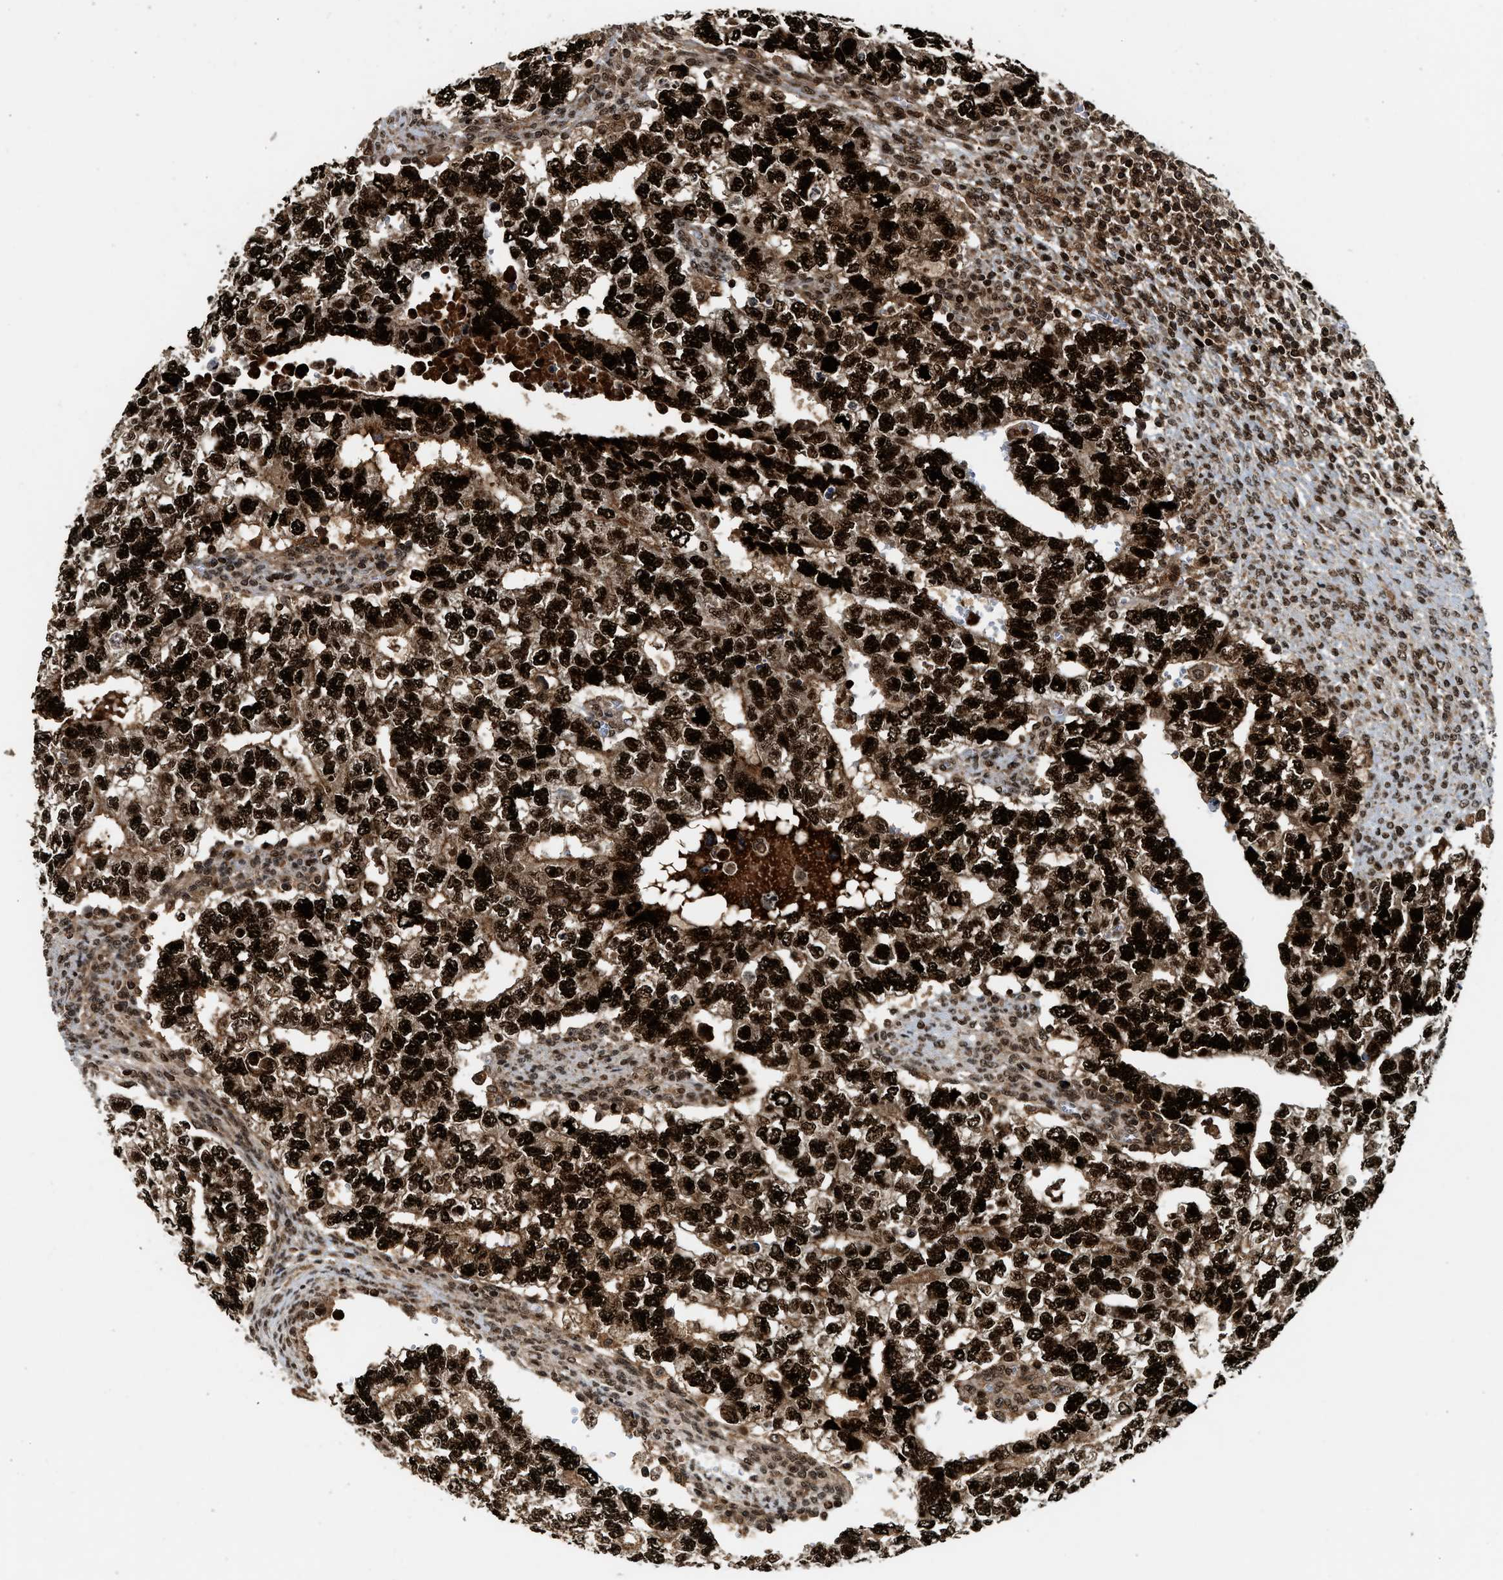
{"staining": {"intensity": "strong", "quantity": ">75%", "location": "cytoplasmic/membranous,nuclear"}, "tissue": "testis cancer", "cell_type": "Tumor cells", "image_type": "cancer", "snomed": [{"axis": "morphology", "description": "Carcinoma, Embryonal, NOS"}, {"axis": "topography", "description": "Testis"}], "caption": "The photomicrograph exhibits staining of testis cancer, revealing strong cytoplasmic/membranous and nuclear protein positivity (brown color) within tumor cells.", "gene": "MDM2", "patient": {"sex": "male", "age": 28}}